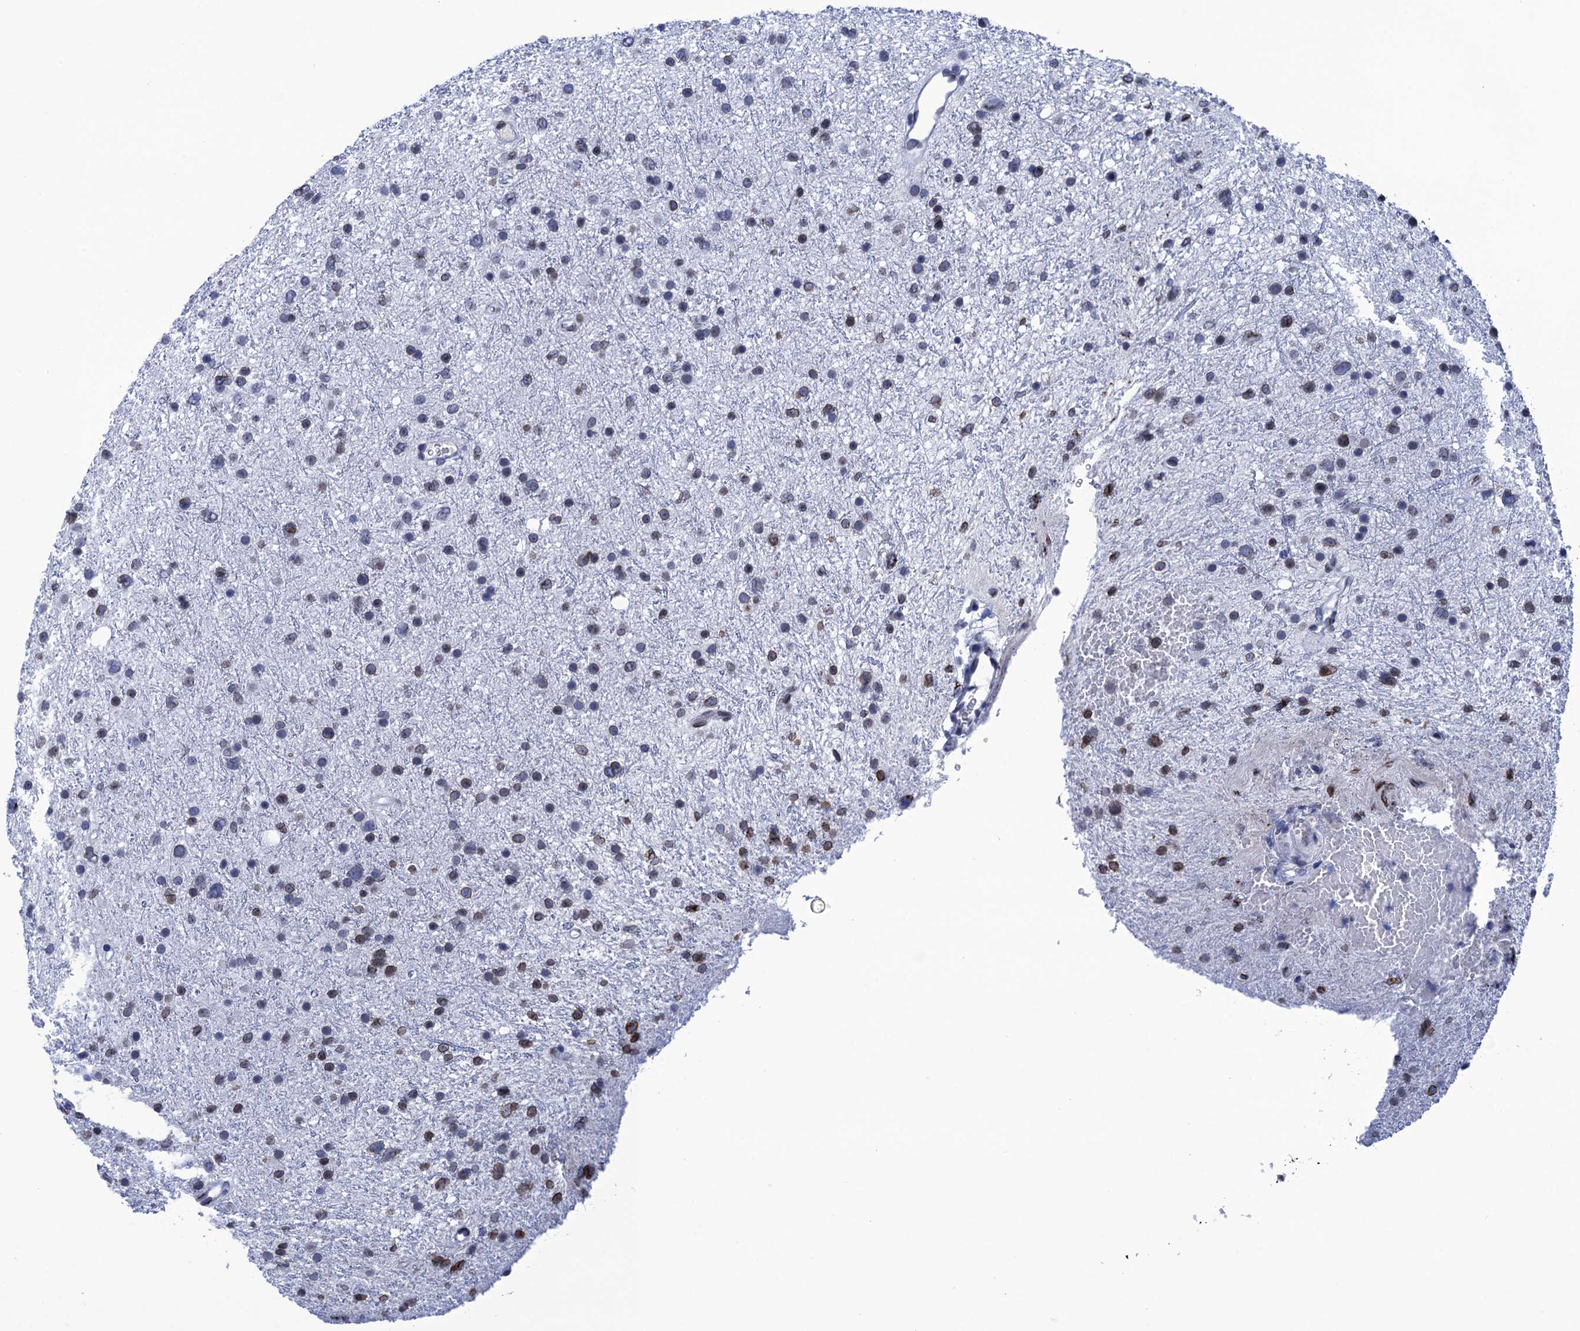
{"staining": {"intensity": "moderate", "quantity": "<25%", "location": "cytoplasmic/membranous"}, "tissue": "glioma", "cell_type": "Tumor cells", "image_type": "cancer", "snomed": [{"axis": "morphology", "description": "Glioma, malignant, Low grade"}, {"axis": "topography", "description": "Cerebral cortex"}], "caption": "Immunohistochemistry of human low-grade glioma (malignant) demonstrates low levels of moderate cytoplasmic/membranous staining in approximately <25% of tumor cells.", "gene": "METTL25", "patient": {"sex": "female", "age": 39}}